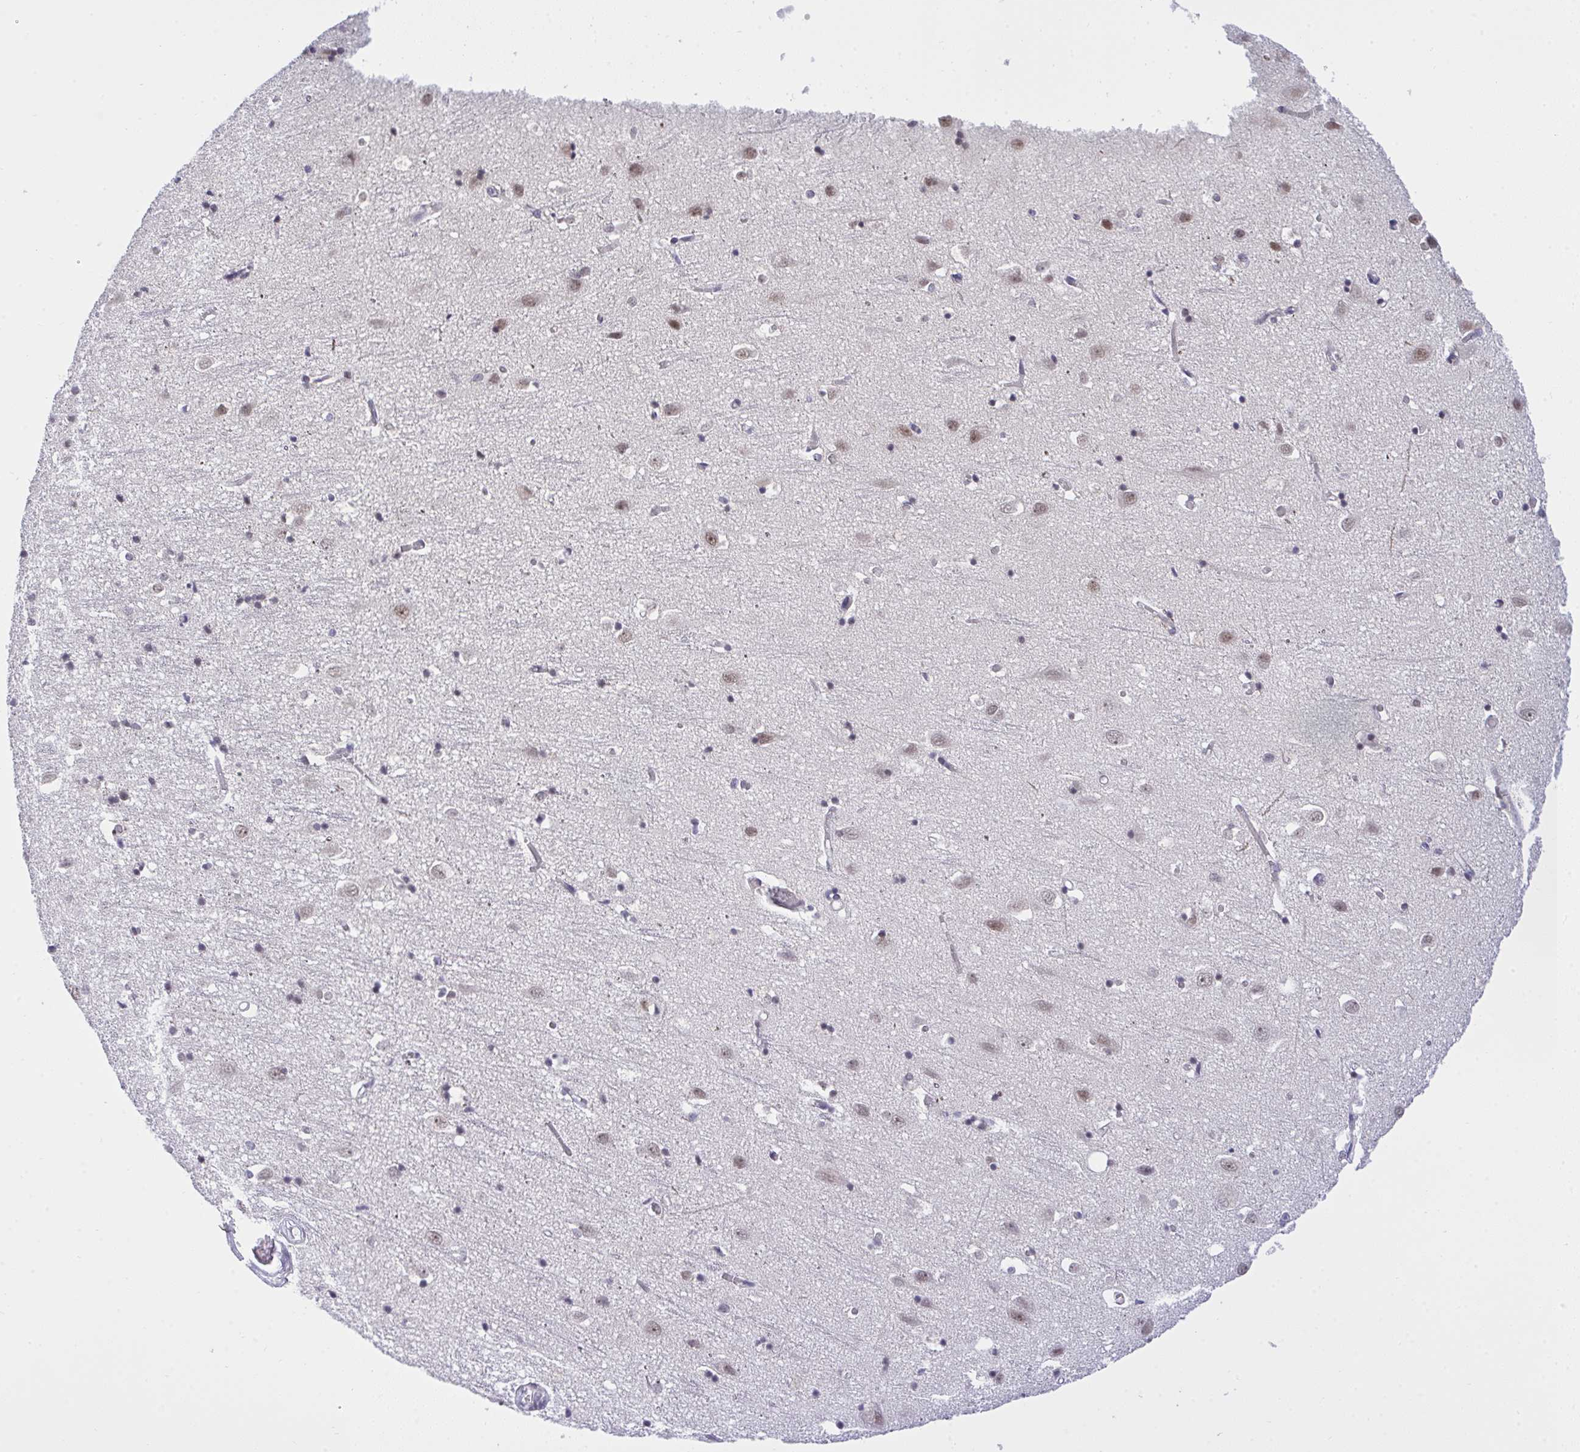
{"staining": {"intensity": "negative", "quantity": "none", "location": "none"}, "tissue": "cerebral cortex", "cell_type": "Endothelial cells", "image_type": "normal", "snomed": [{"axis": "morphology", "description": "Normal tissue, NOS"}, {"axis": "topography", "description": "Cerebral cortex"}], "caption": "Micrograph shows no protein positivity in endothelial cells of unremarkable cerebral cortex.", "gene": "RFC4", "patient": {"sex": "male", "age": 70}}